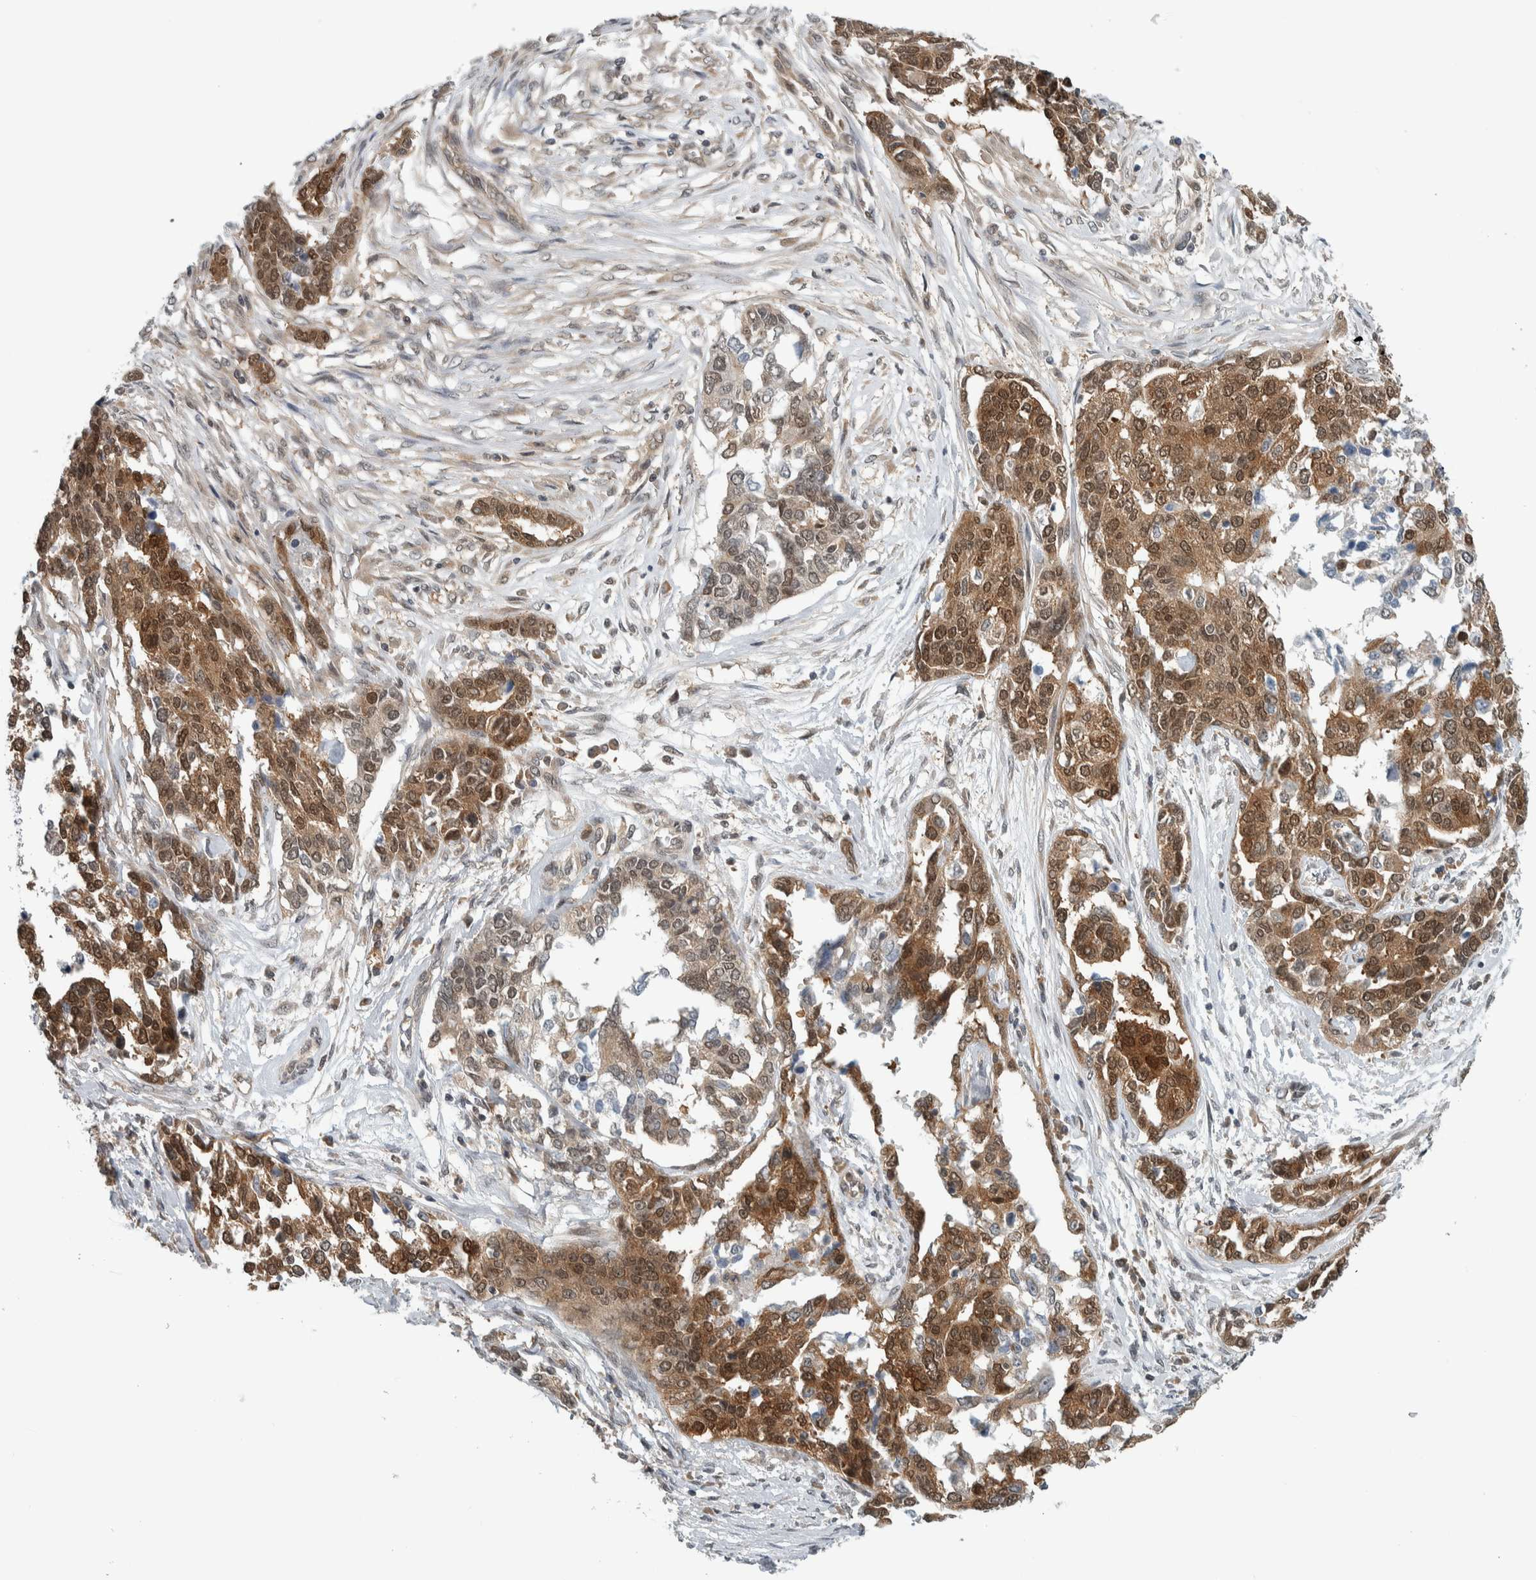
{"staining": {"intensity": "moderate", "quantity": ">75%", "location": "cytoplasmic/membranous"}, "tissue": "ovarian cancer", "cell_type": "Tumor cells", "image_type": "cancer", "snomed": [{"axis": "morphology", "description": "Cystadenocarcinoma, serous, NOS"}, {"axis": "topography", "description": "Ovary"}], "caption": "Ovarian cancer (serous cystadenocarcinoma) stained for a protein reveals moderate cytoplasmic/membranous positivity in tumor cells.", "gene": "CCDC43", "patient": {"sex": "female", "age": 44}}